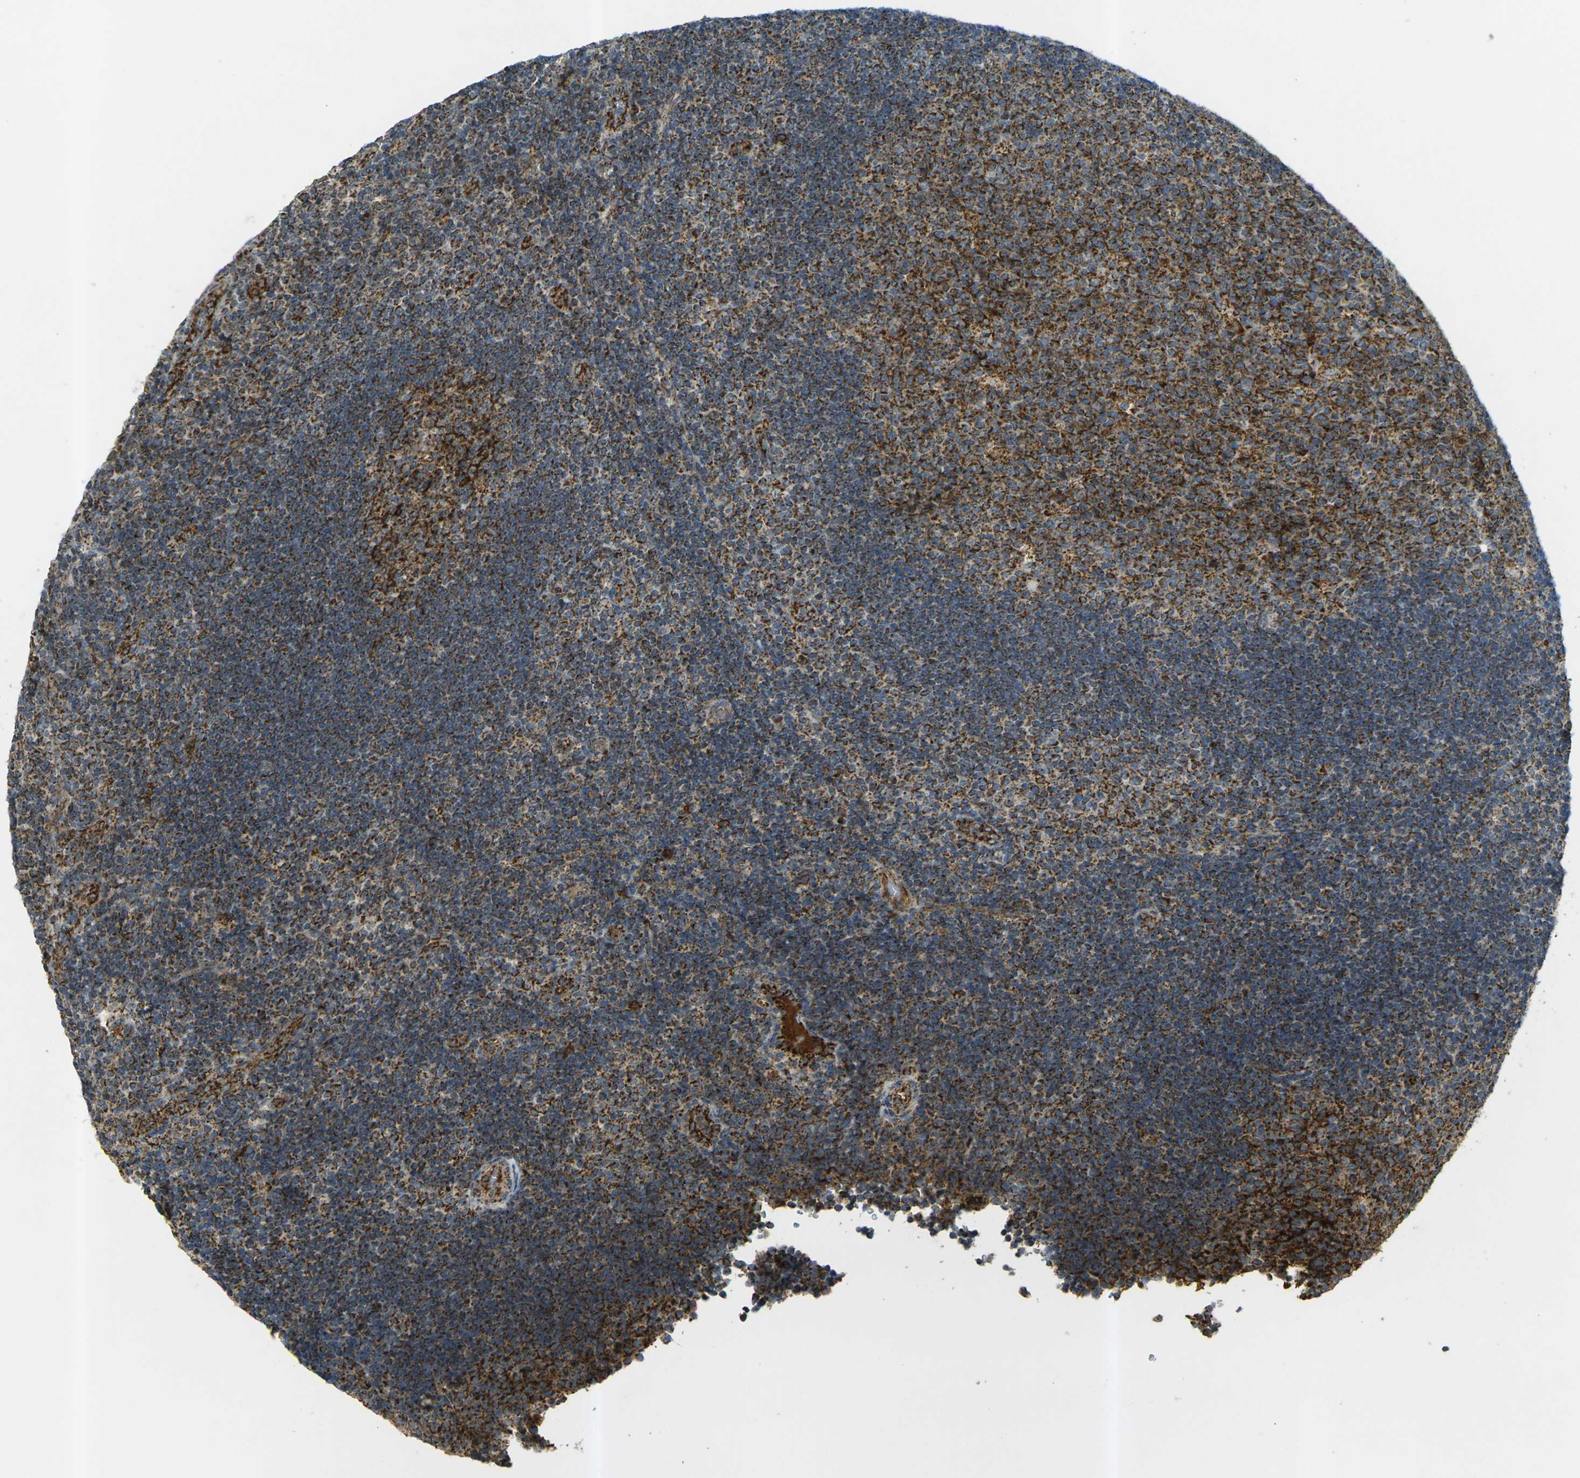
{"staining": {"intensity": "strong", "quantity": ">75%", "location": "cytoplasmic/membranous"}, "tissue": "lymph node", "cell_type": "Germinal center cells", "image_type": "normal", "snomed": [{"axis": "morphology", "description": "Normal tissue, NOS"}, {"axis": "topography", "description": "Lymph node"}, {"axis": "topography", "description": "Salivary gland"}], "caption": "This is an image of immunohistochemistry staining of unremarkable lymph node, which shows strong expression in the cytoplasmic/membranous of germinal center cells.", "gene": "IGF1R", "patient": {"sex": "male", "age": 8}}